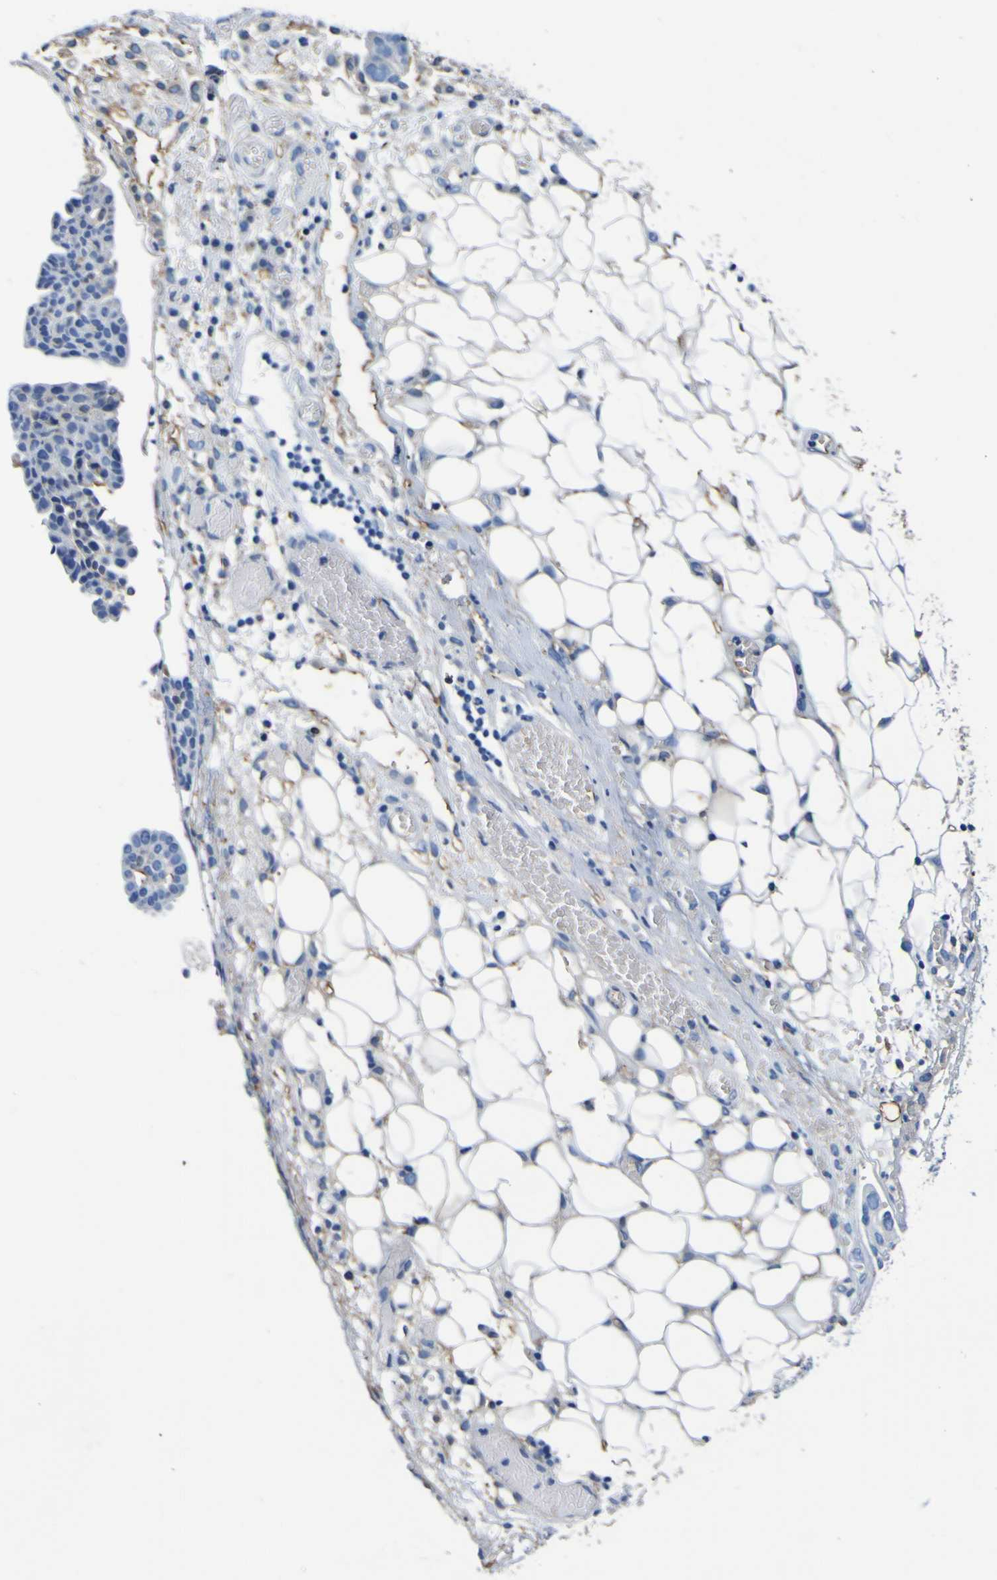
{"staining": {"intensity": "negative", "quantity": "none", "location": "none"}, "tissue": "ovarian cancer", "cell_type": "Tumor cells", "image_type": "cancer", "snomed": [{"axis": "morphology", "description": "Cystadenocarcinoma, serous, NOS"}, {"axis": "topography", "description": "Soft tissue"}, {"axis": "topography", "description": "Ovary"}], "caption": "Tumor cells show no significant protein staining in ovarian cancer (serous cystadenocarcinoma). (Stains: DAB immunohistochemistry with hematoxylin counter stain, Microscopy: brightfield microscopy at high magnification).", "gene": "PXDN", "patient": {"sex": "female", "age": 57}}